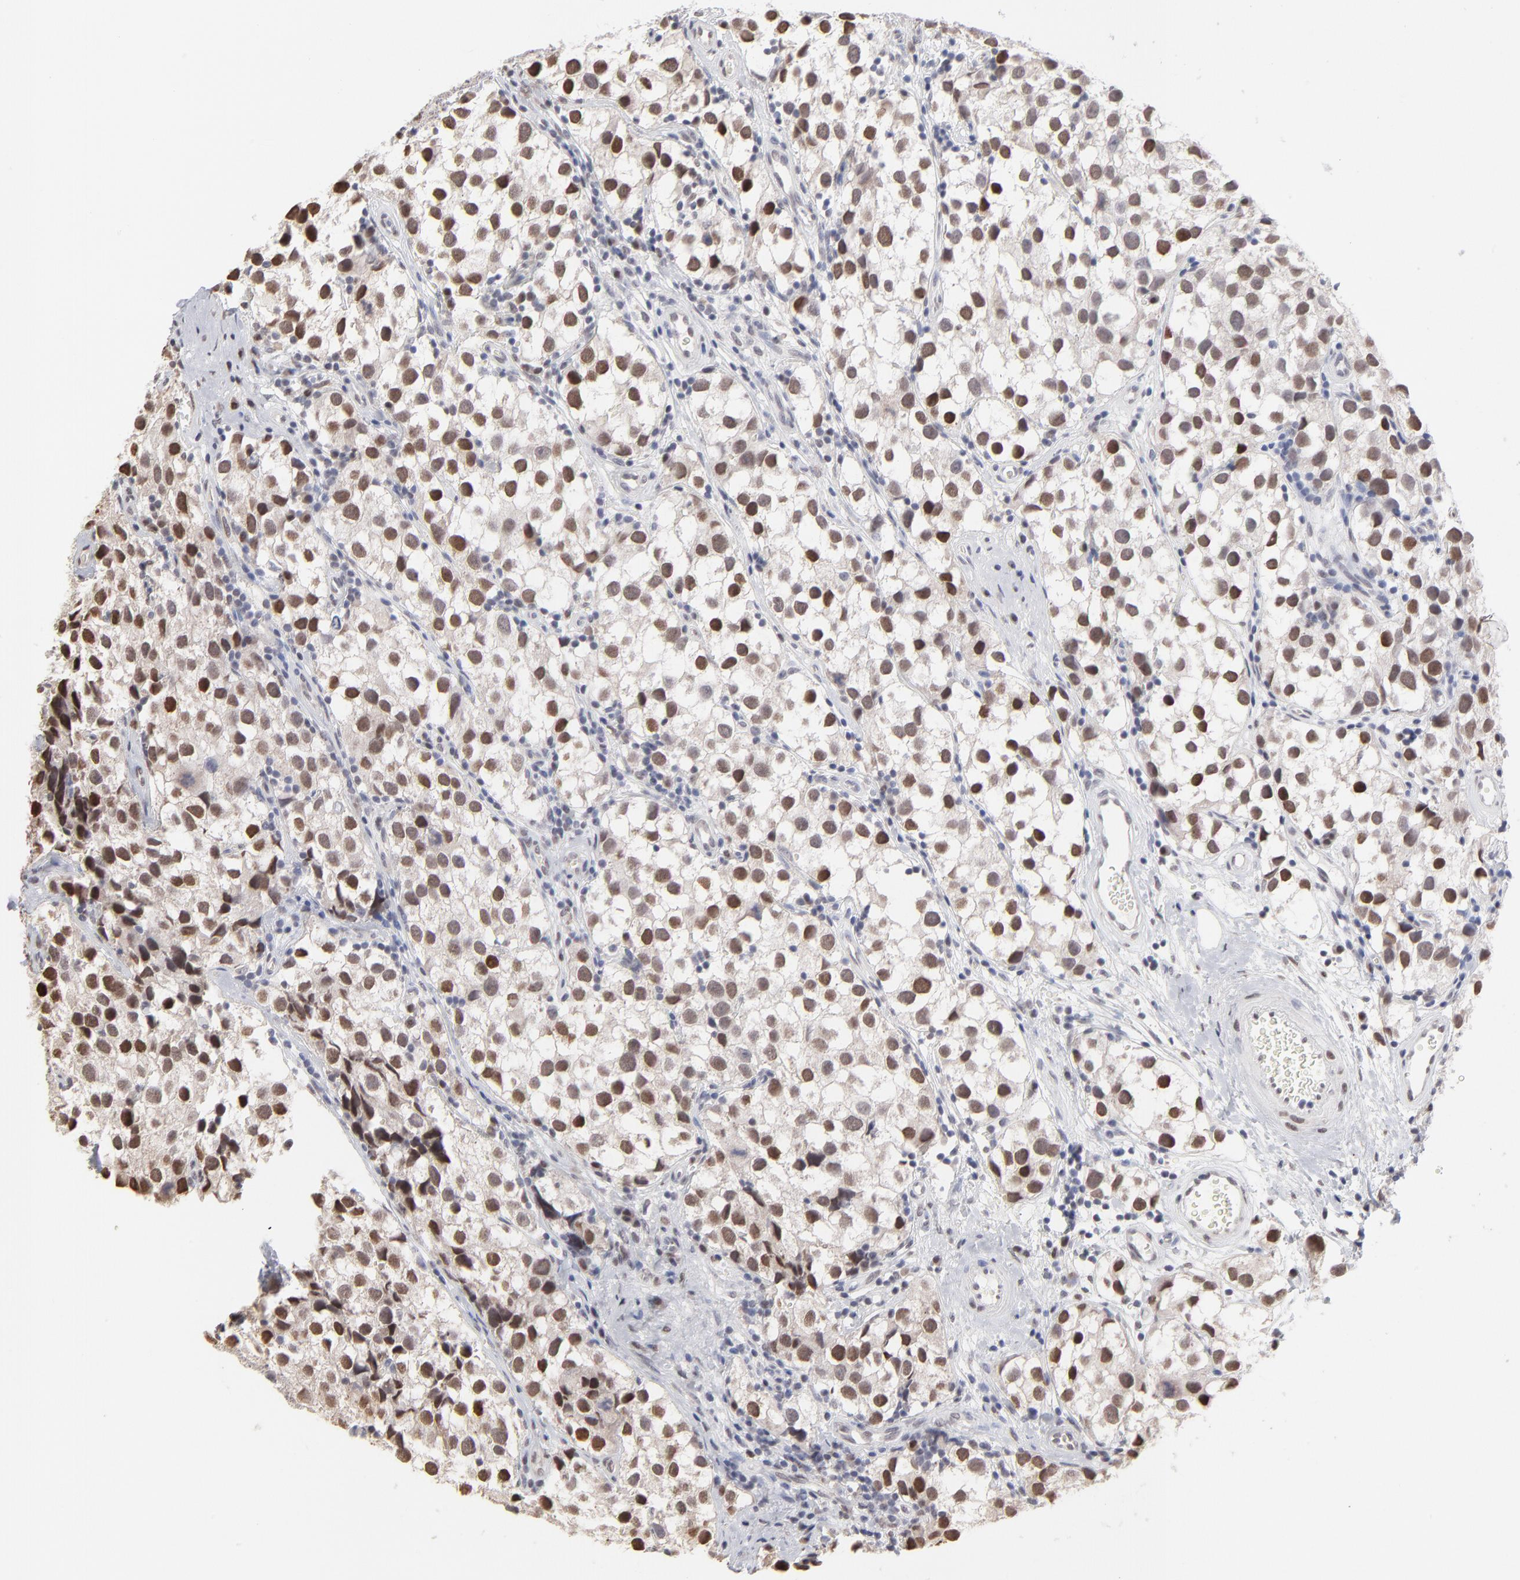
{"staining": {"intensity": "moderate", "quantity": ">75%", "location": "nuclear"}, "tissue": "testis cancer", "cell_type": "Tumor cells", "image_type": "cancer", "snomed": [{"axis": "morphology", "description": "Seminoma, NOS"}, {"axis": "topography", "description": "Testis"}], "caption": "Immunohistochemistry histopathology image of neoplastic tissue: human testis cancer (seminoma) stained using immunohistochemistry demonstrates medium levels of moderate protein expression localized specifically in the nuclear of tumor cells, appearing as a nuclear brown color.", "gene": "RBM3", "patient": {"sex": "male", "age": 39}}